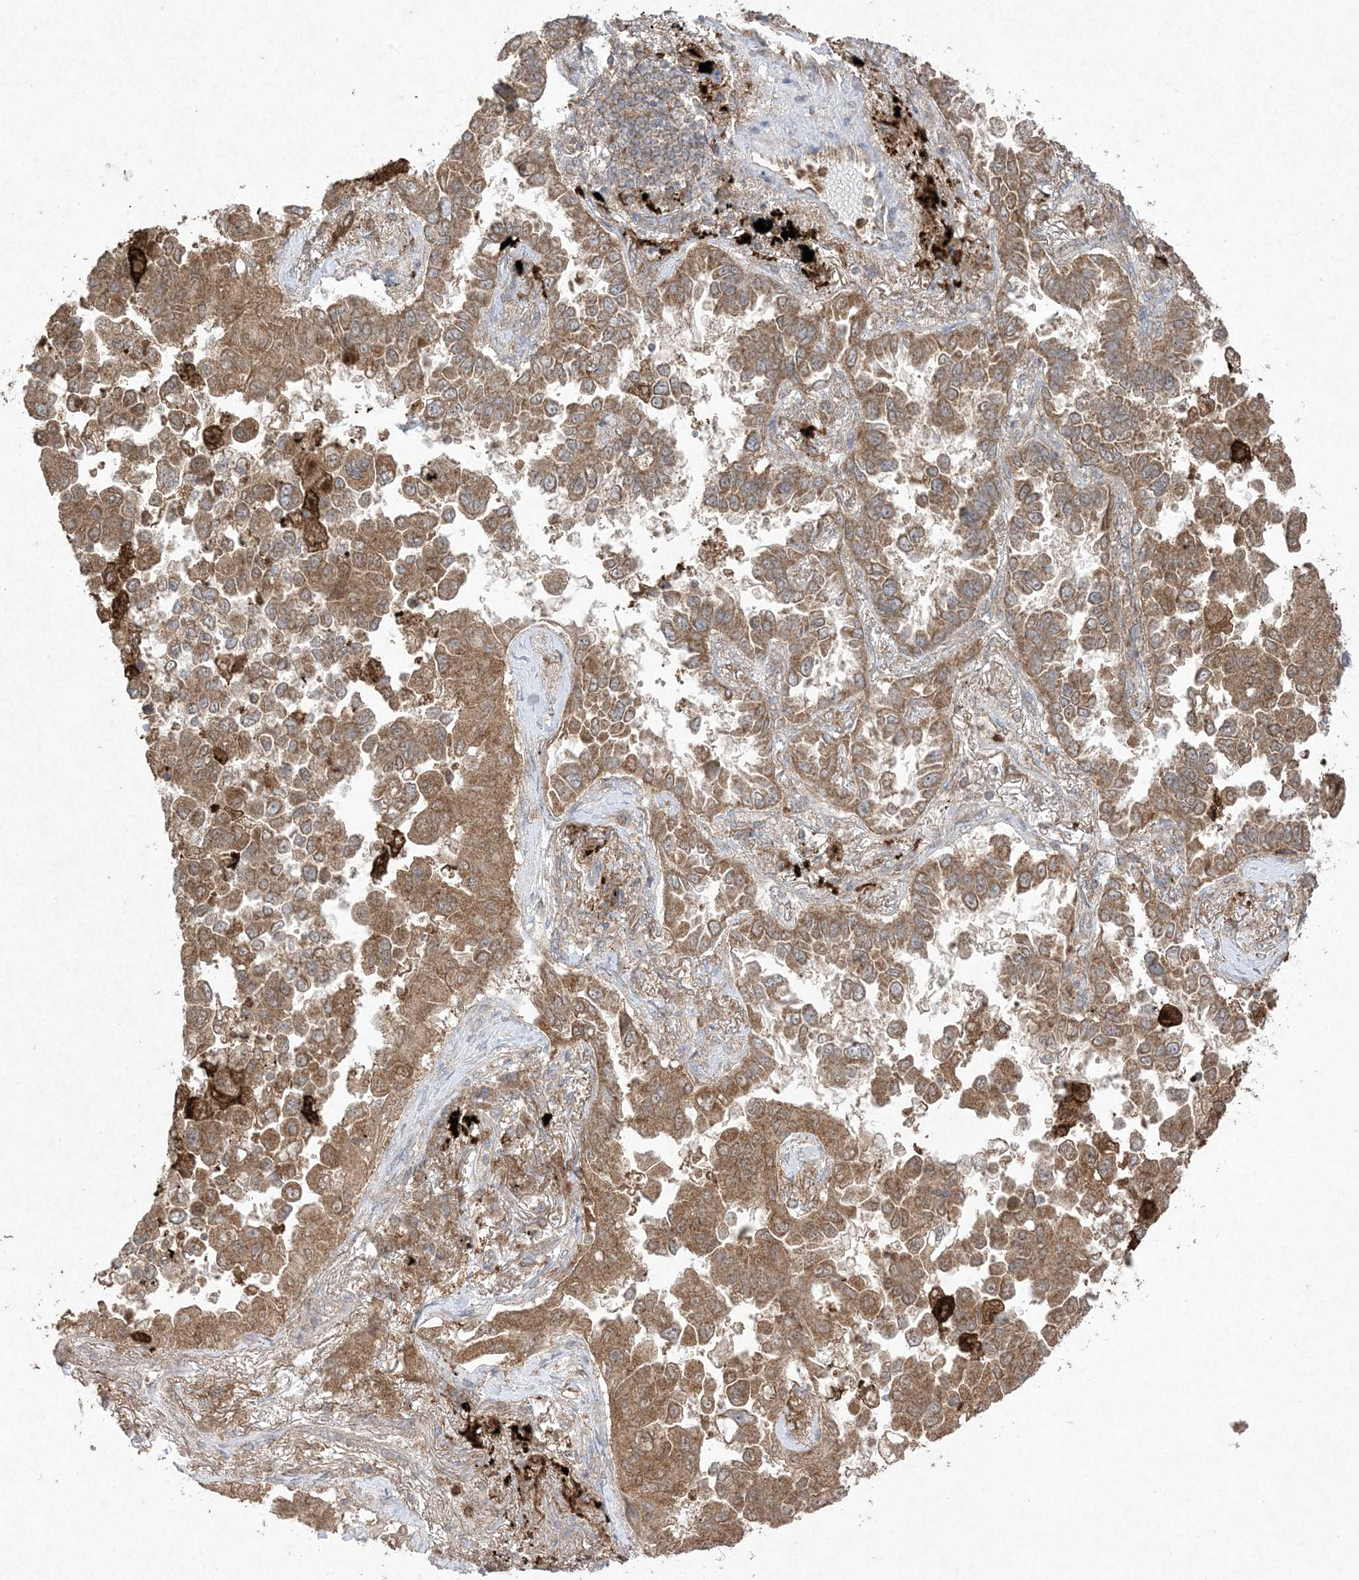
{"staining": {"intensity": "moderate", "quantity": ">75%", "location": "cytoplasmic/membranous"}, "tissue": "lung cancer", "cell_type": "Tumor cells", "image_type": "cancer", "snomed": [{"axis": "morphology", "description": "Adenocarcinoma, NOS"}, {"axis": "topography", "description": "Lung"}], "caption": "Adenocarcinoma (lung) stained with a protein marker exhibits moderate staining in tumor cells.", "gene": "UBE2C", "patient": {"sex": "female", "age": 67}}